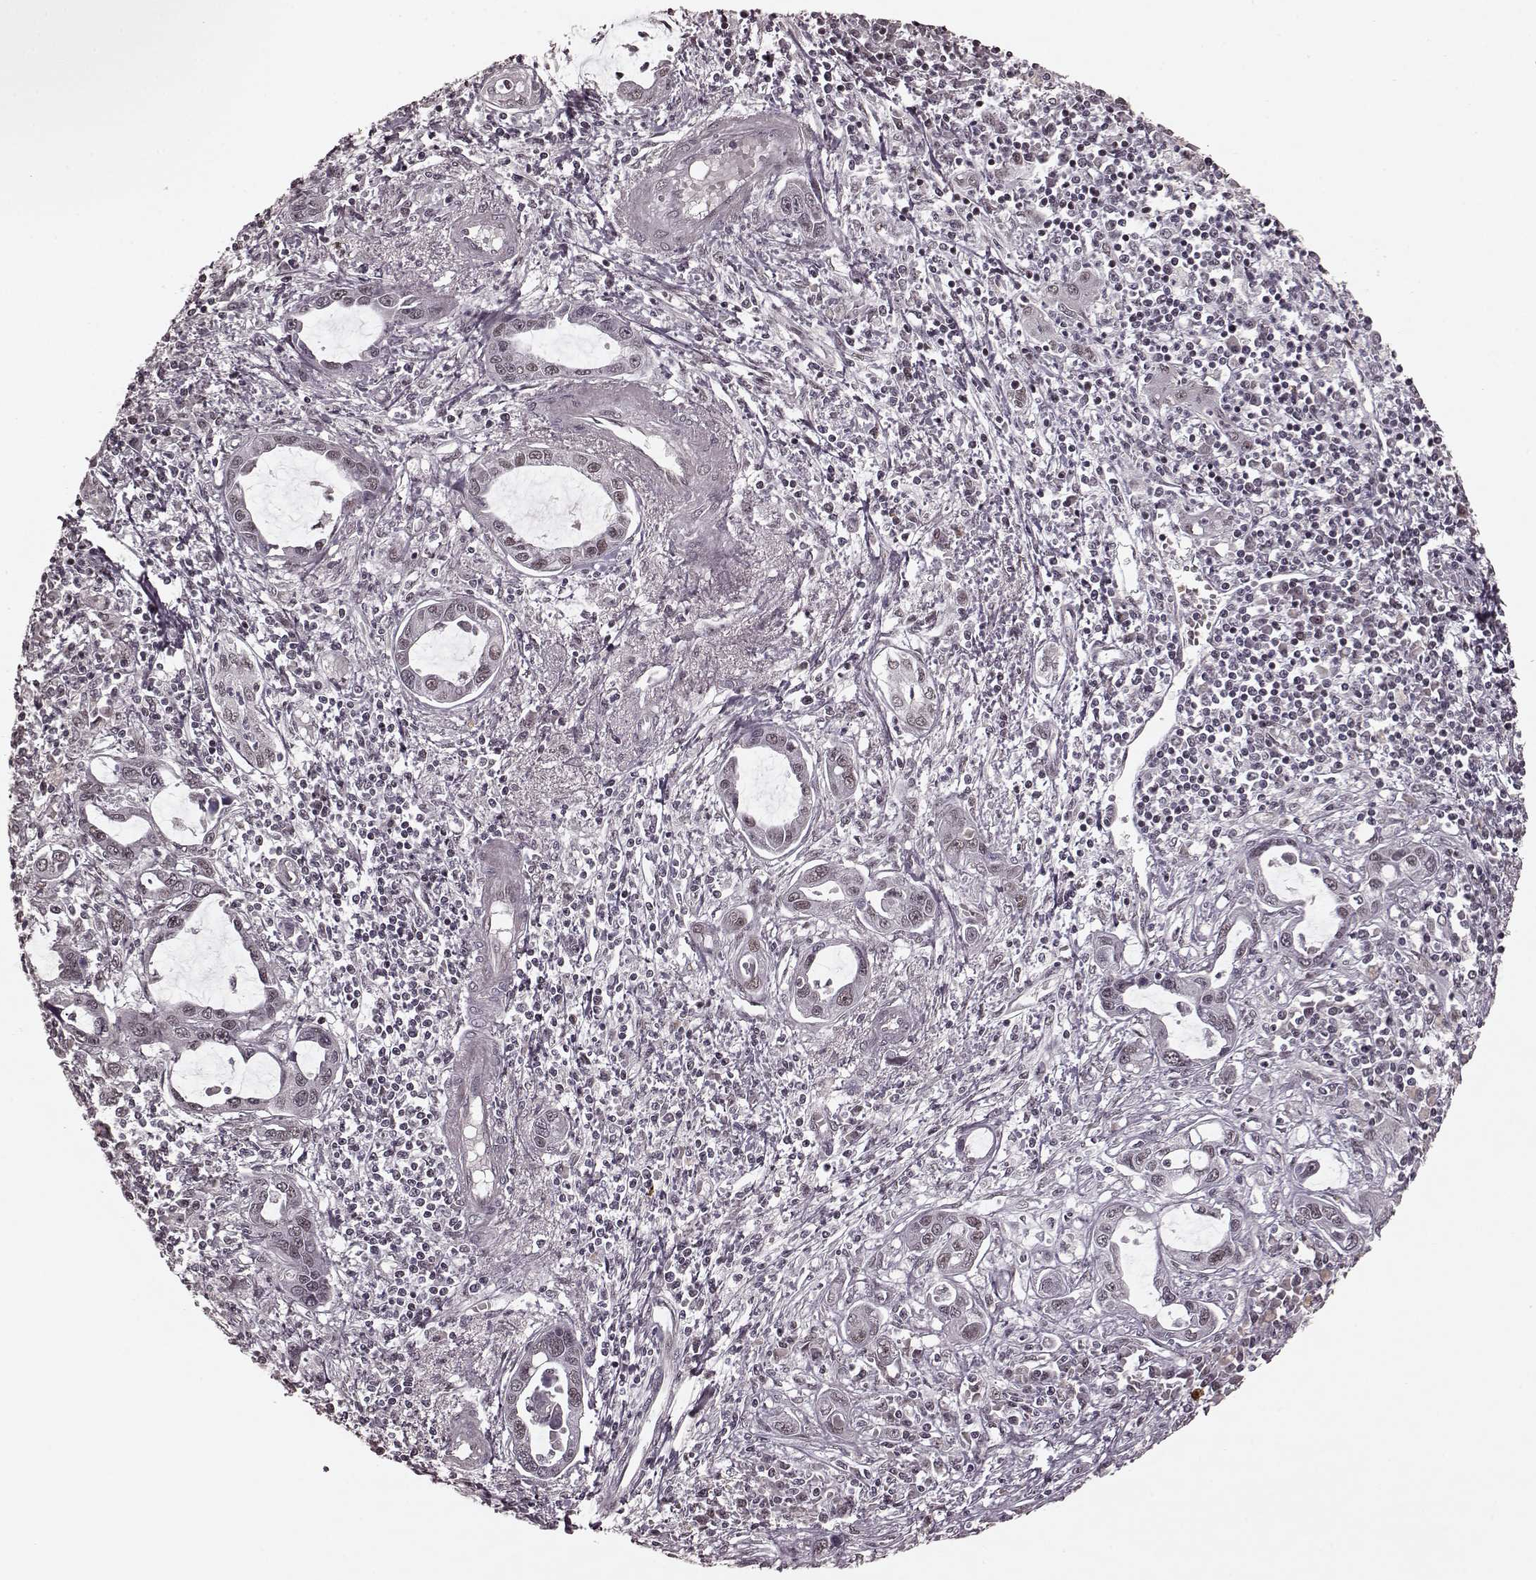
{"staining": {"intensity": "weak", "quantity": "25%-75%", "location": "nuclear"}, "tissue": "liver cancer", "cell_type": "Tumor cells", "image_type": "cancer", "snomed": [{"axis": "morphology", "description": "Cholangiocarcinoma"}, {"axis": "topography", "description": "Liver"}], "caption": "Protein staining of liver cancer (cholangiocarcinoma) tissue shows weak nuclear positivity in approximately 25%-75% of tumor cells.", "gene": "PLCB4", "patient": {"sex": "male", "age": 58}}